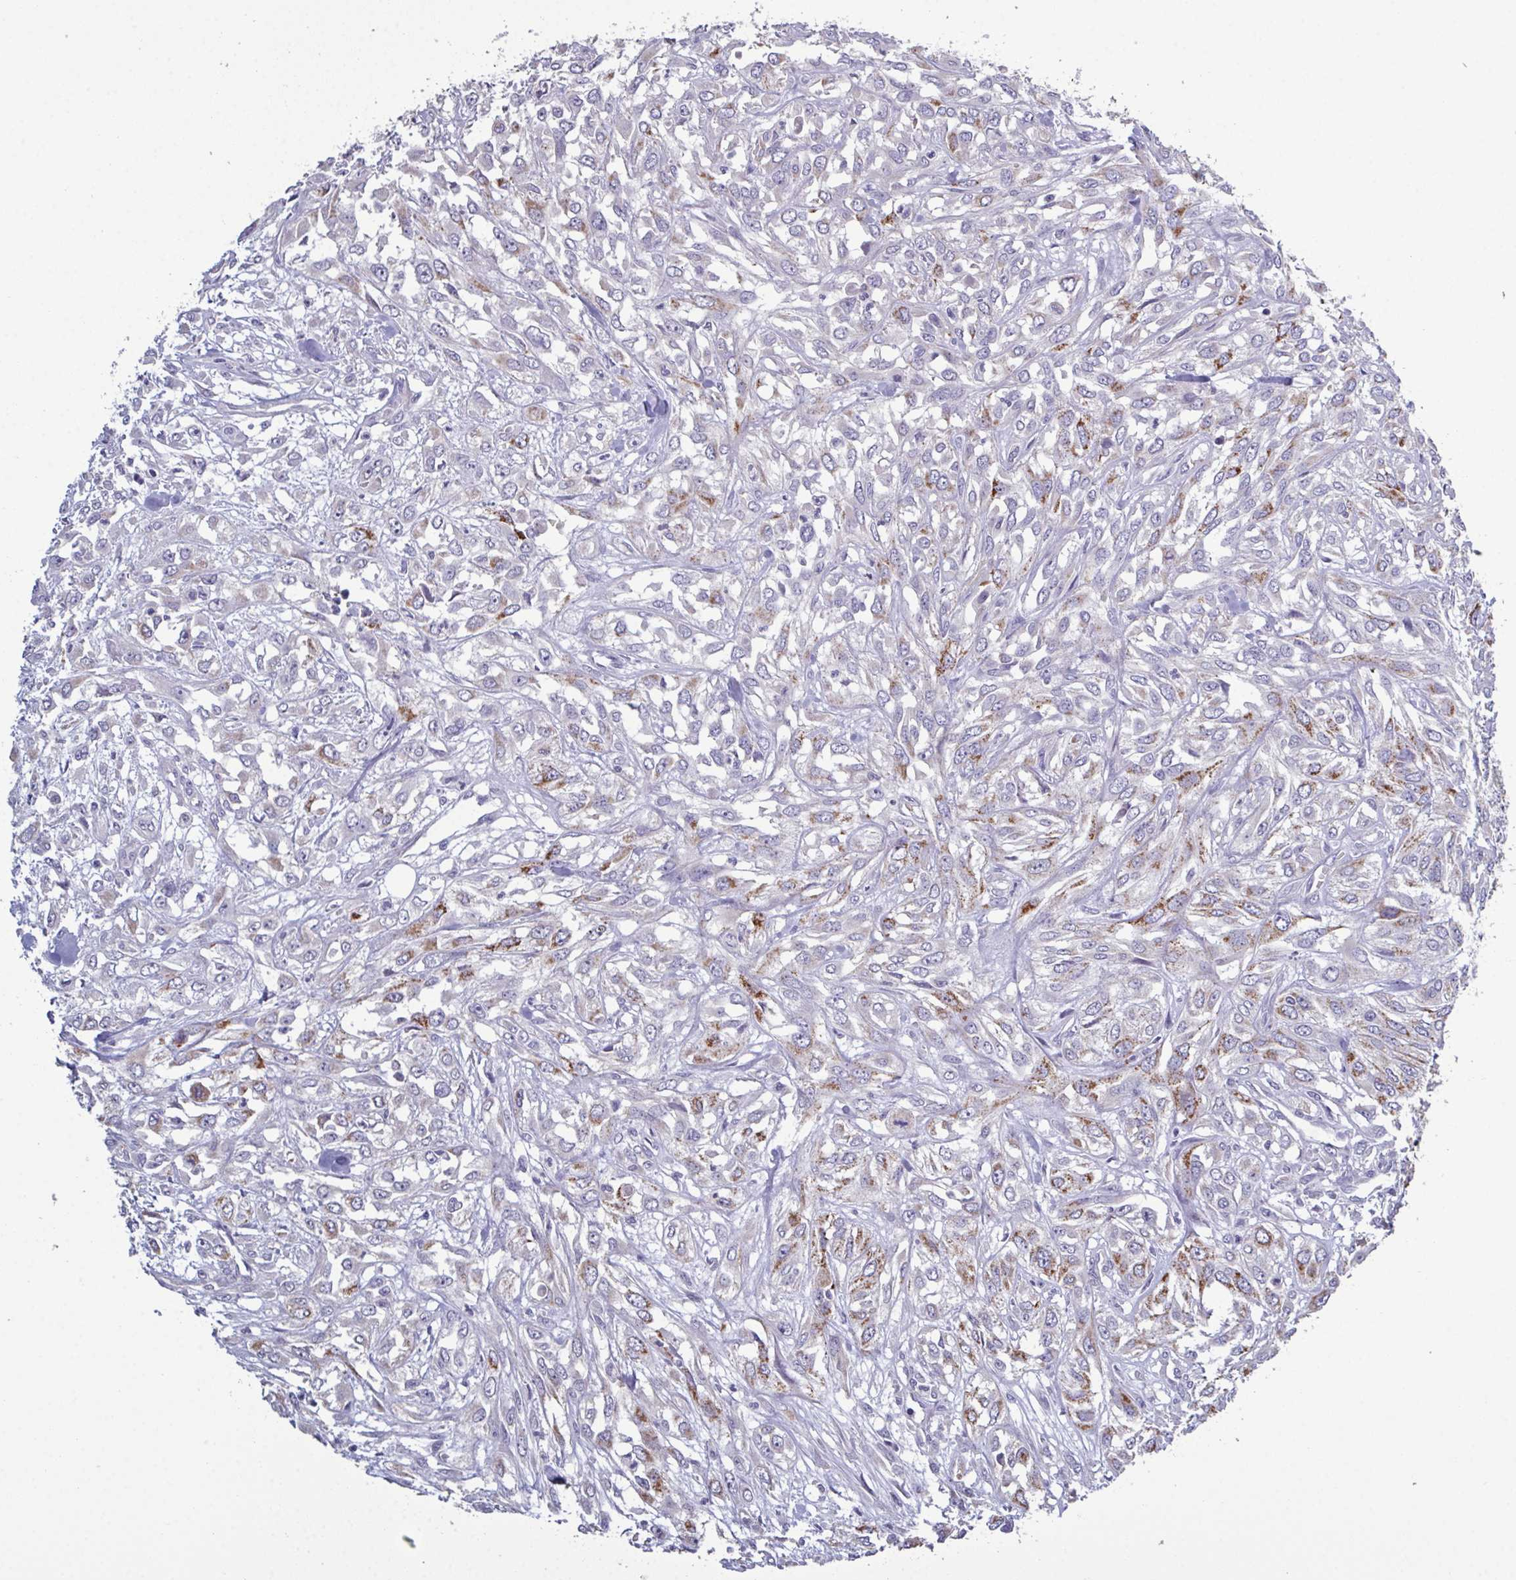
{"staining": {"intensity": "moderate", "quantity": "25%-75%", "location": "cytoplasmic/membranous"}, "tissue": "urothelial cancer", "cell_type": "Tumor cells", "image_type": "cancer", "snomed": [{"axis": "morphology", "description": "Urothelial carcinoma, High grade"}, {"axis": "topography", "description": "Urinary bladder"}], "caption": "DAB immunohistochemical staining of human urothelial carcinoma (high-grade) displays moderate cytoplasmic/membranous protein positivity in about 25%-75% of tumor cells. The staining was performed using DAB (3,3'-diaminobenzidine), with brown indicating positive protein expression. Nuclei are stained blue with hematoxylin.", "gene": "GLDC", "patient": {"sex": "male", "age": 67}}